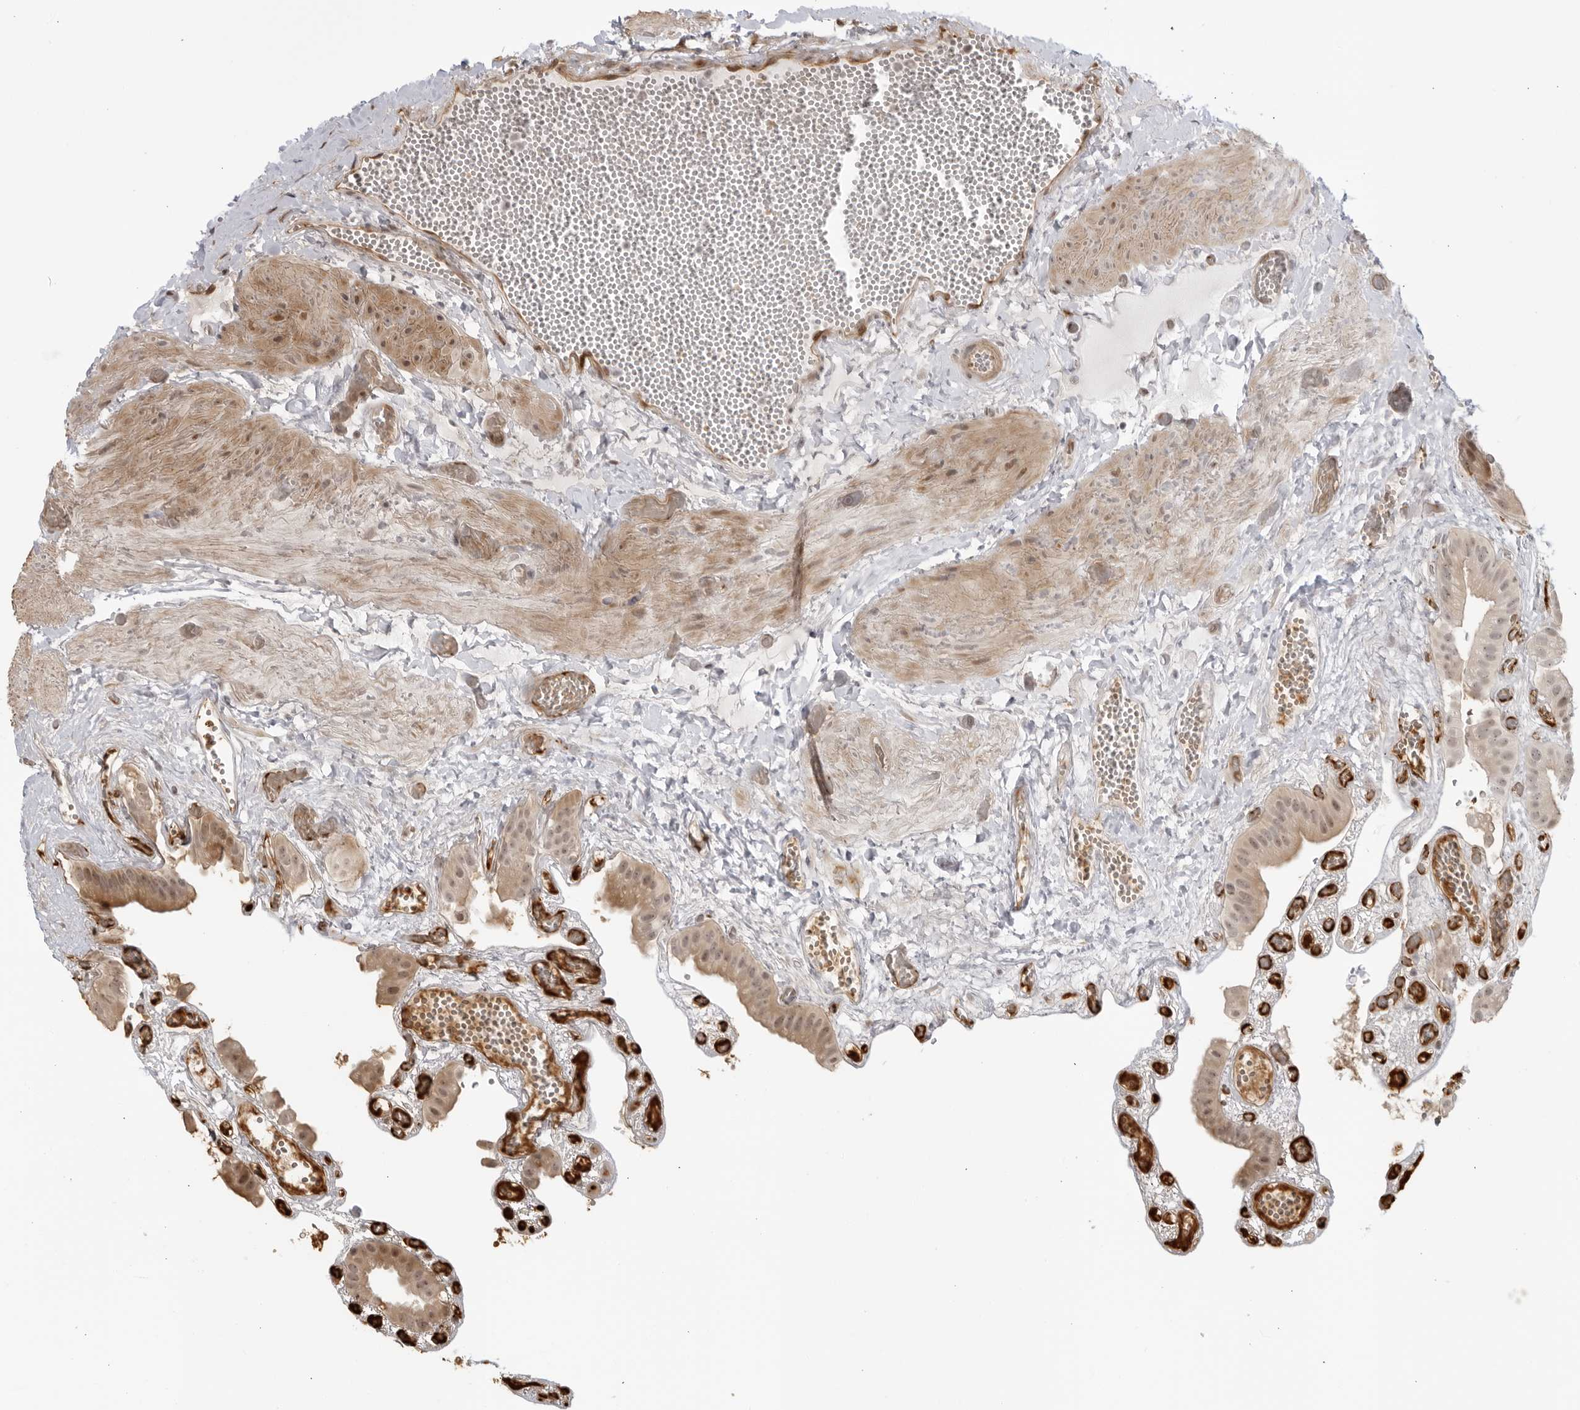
{"staining": {"intensity": "moderate", "quantity": "25%-75%", "location": "cytoplasmic/membranous"}, "tissue": "gallbladder", "cell_type": "Glandular cells", "image_type": "normal", "snomed": [{"axis": "morphology", "description": "Normal tissue, NOS"}, {"axis": "topography", "description": "Gallbladder"}], "caption": "Human gallbladder stained for a protein (brown) demonstrates moderate cytoplasmic/membranous positive staining in approximately 25%-75% of glandular cells.", "gene": "TCF21", "patient": {"sex": "female", "age": 64}}